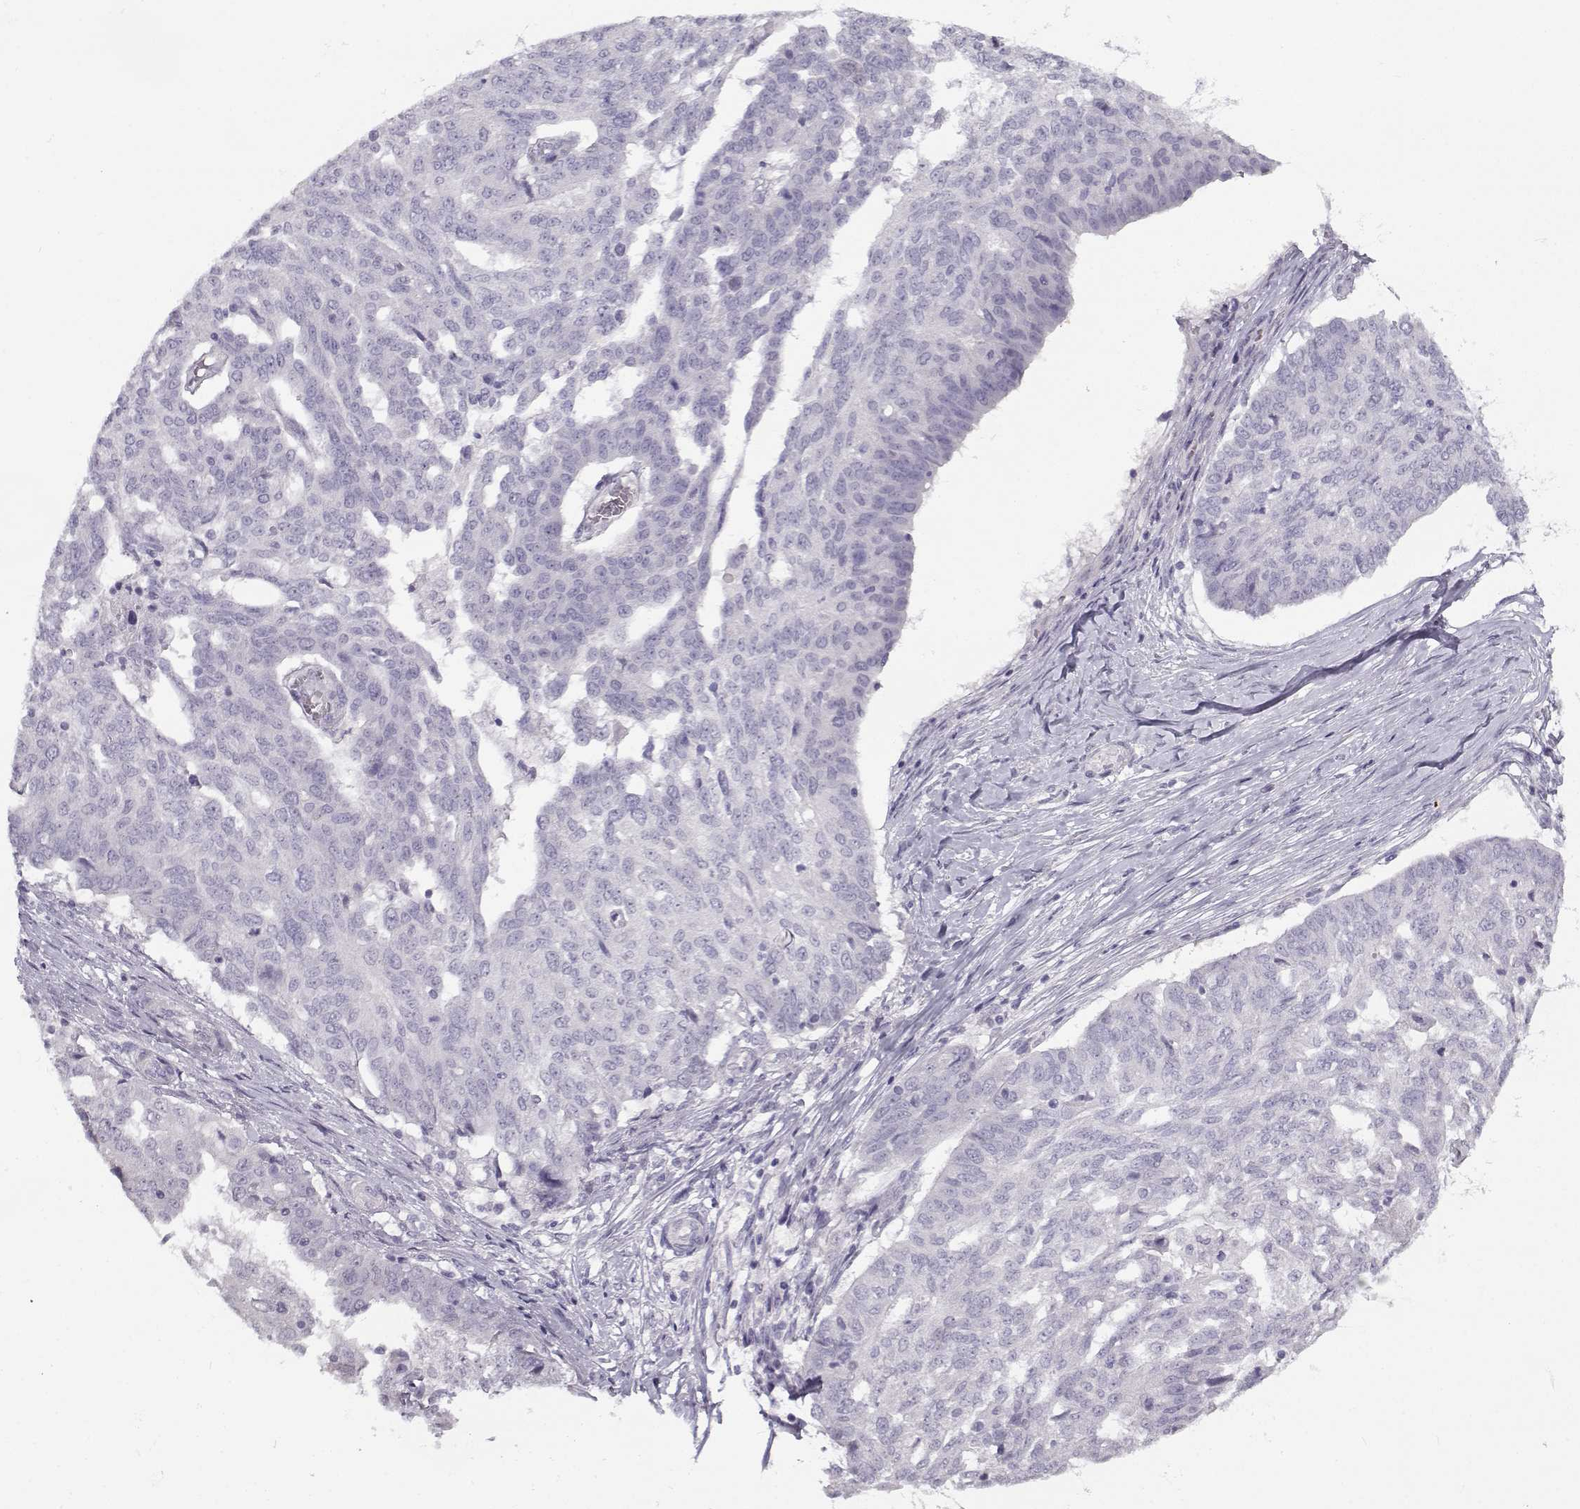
{"staining": {"intensity": "negative", "quantity": "none", "location": "none"}, "tissue": "ovarian cancer", "cell_type": "Tumor cells", "image_type": "cancer", "snomed": [{"axis": "morphology", "description": "Cystadenocarcinoma, serous, NOS"}, {"axis": "topography", "description": "Ovary"}], "caption": "The histopathology image demonstrates no staining of tumor cells in serous cystadenocarcinoma (ovarian).", "gene": "TEX55", "patient": {"sex": "female", "age": 67}}